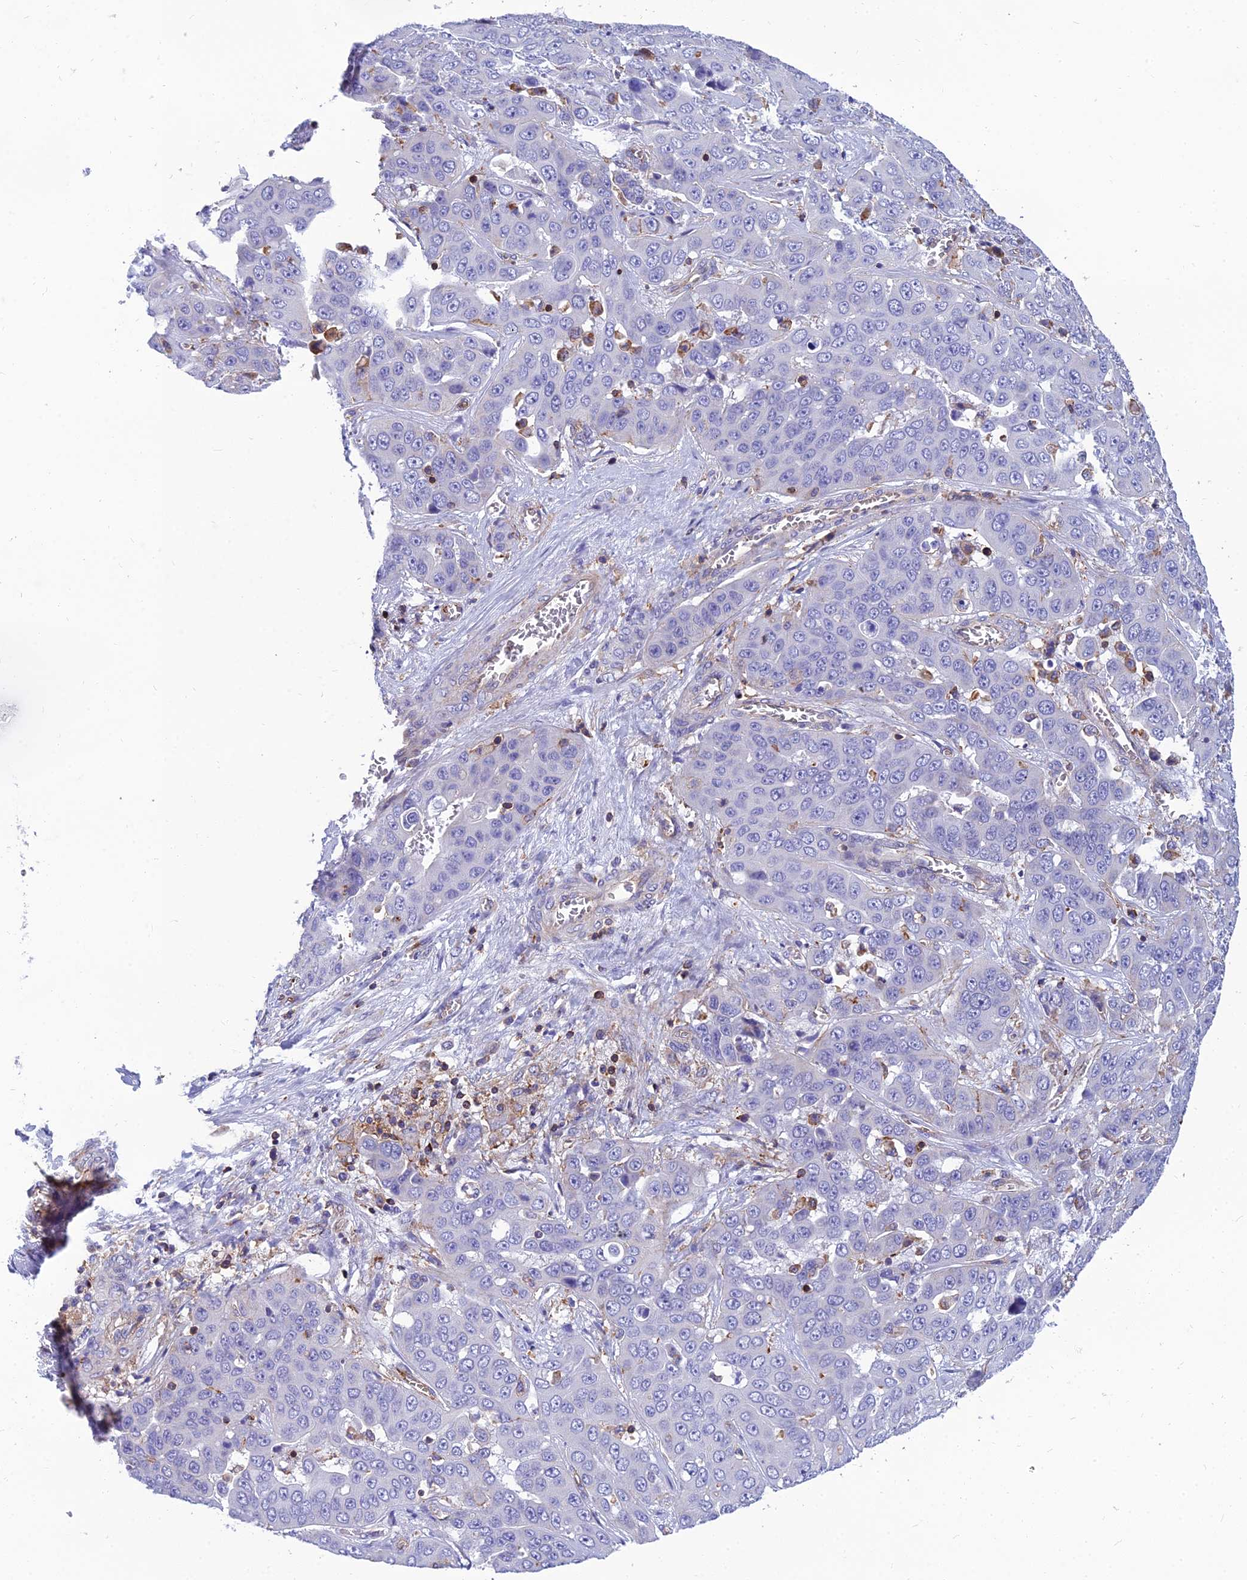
{"staining": {"intensity": "negative", "quantity": "none", "location": "none"}, "tissue": "liver cancer", "cell_type": "Tumor cells", "image_type": "cancer", "snomed": [{"axis": "morphology", "description": "Cholangiocarcinoma"}, {"axis": "topography", "description": "Liver"}], "caption": "Immunohistochemistry photomicrograph of neoplastic tissue: liver cancer (cholangiocarcinoma) stained with DAB displays no significant protein expression in tumor cells.", "gene": "PPP1R18", "patient": {"sex": "female", "age": 52}}